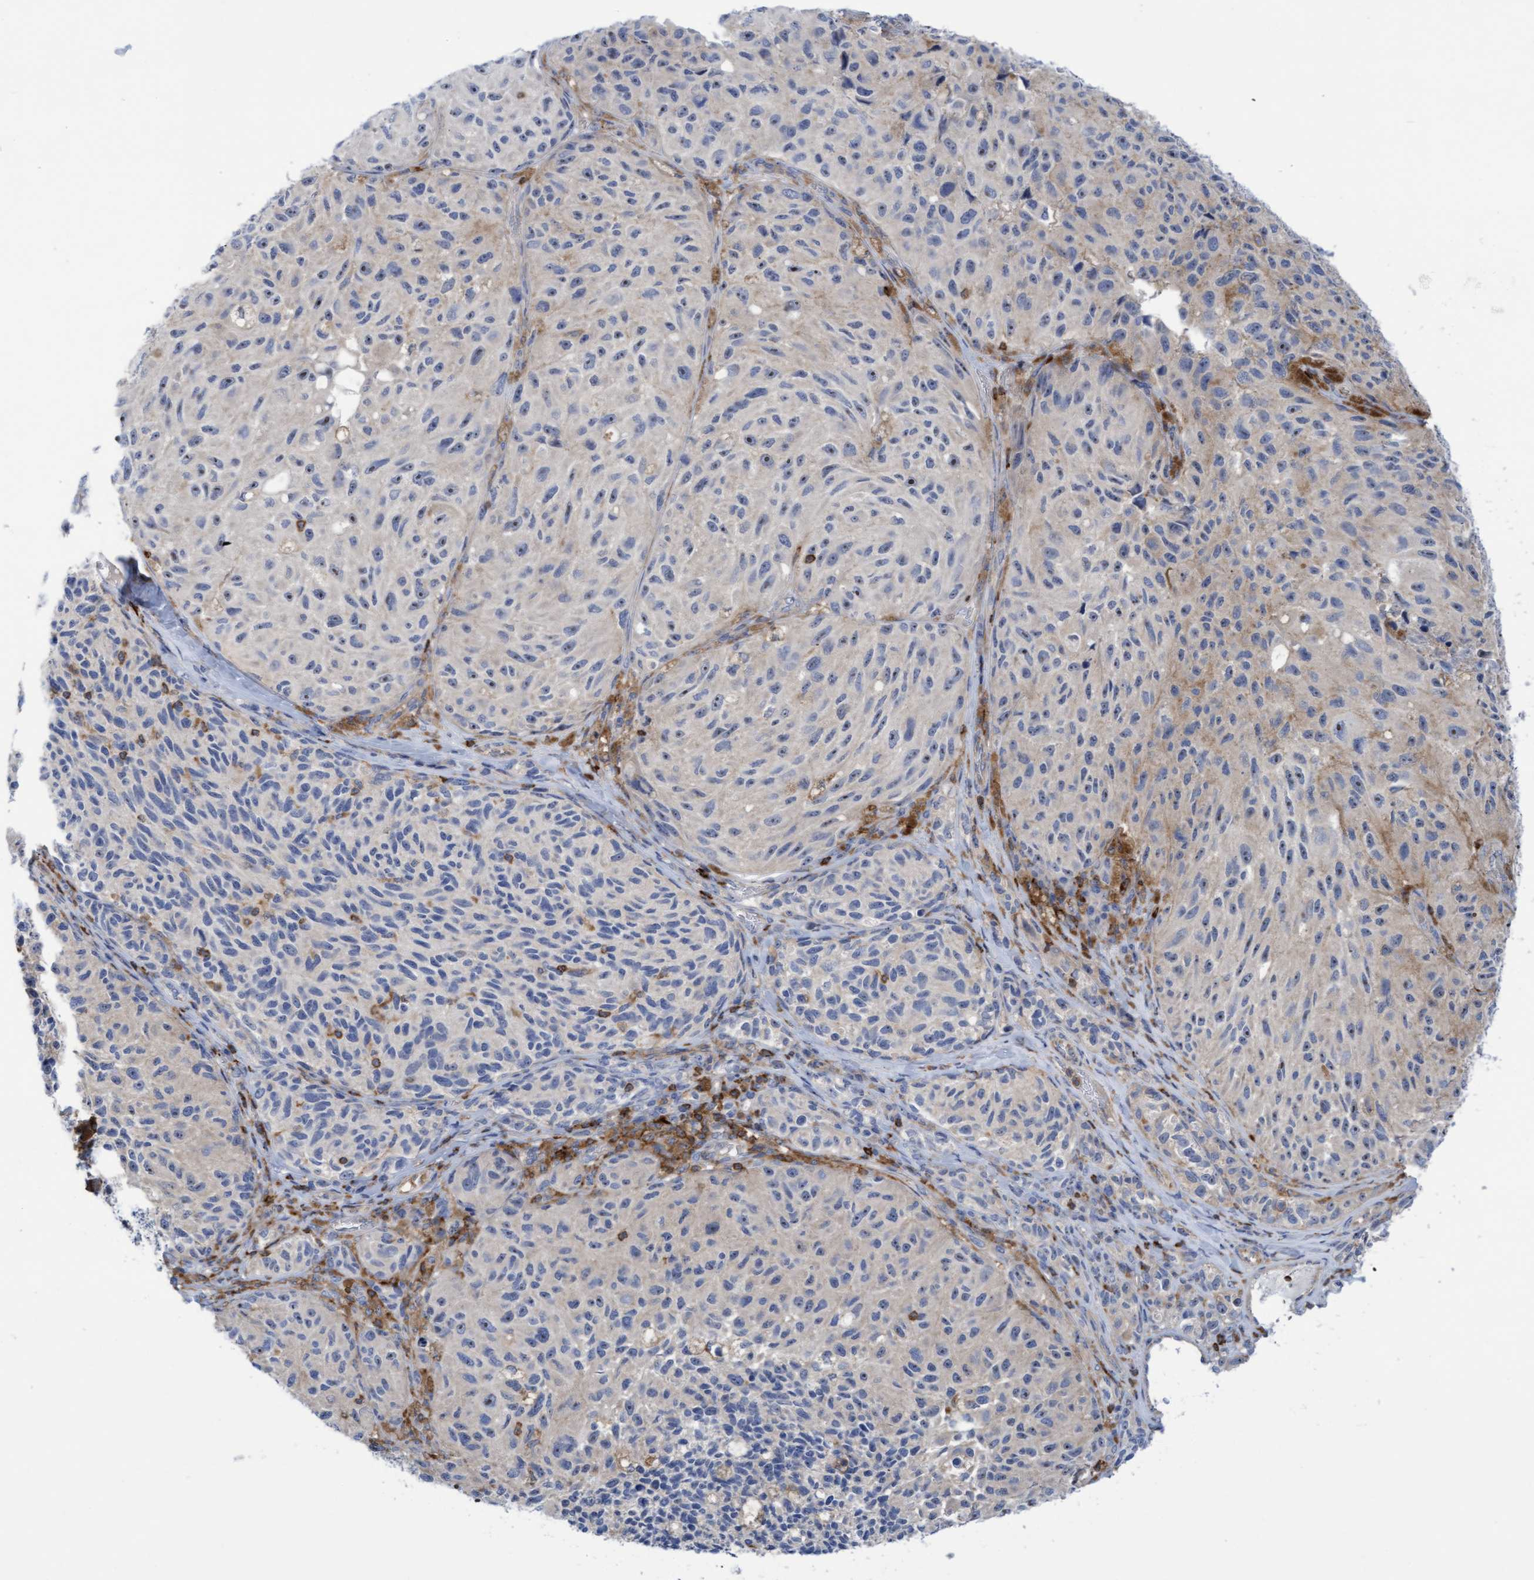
{"staining": {"intensity": "weak", "quantity": "<25%", "location": "cytoplasmic/membranous"}, "tissue": "melanoma", "cell_type": "Tumor cells", "image_type": "cancer", "snomed": [{"axis": "morphology", "description": "Malignant melanoma, NOS"}, {"axis": "topography", "description": "Skin"}], "caption": "The image displays no staining of tumor cells in melanoma.", "gene": "FNBP1", "patient": {"sex": "female", "age": 73}}